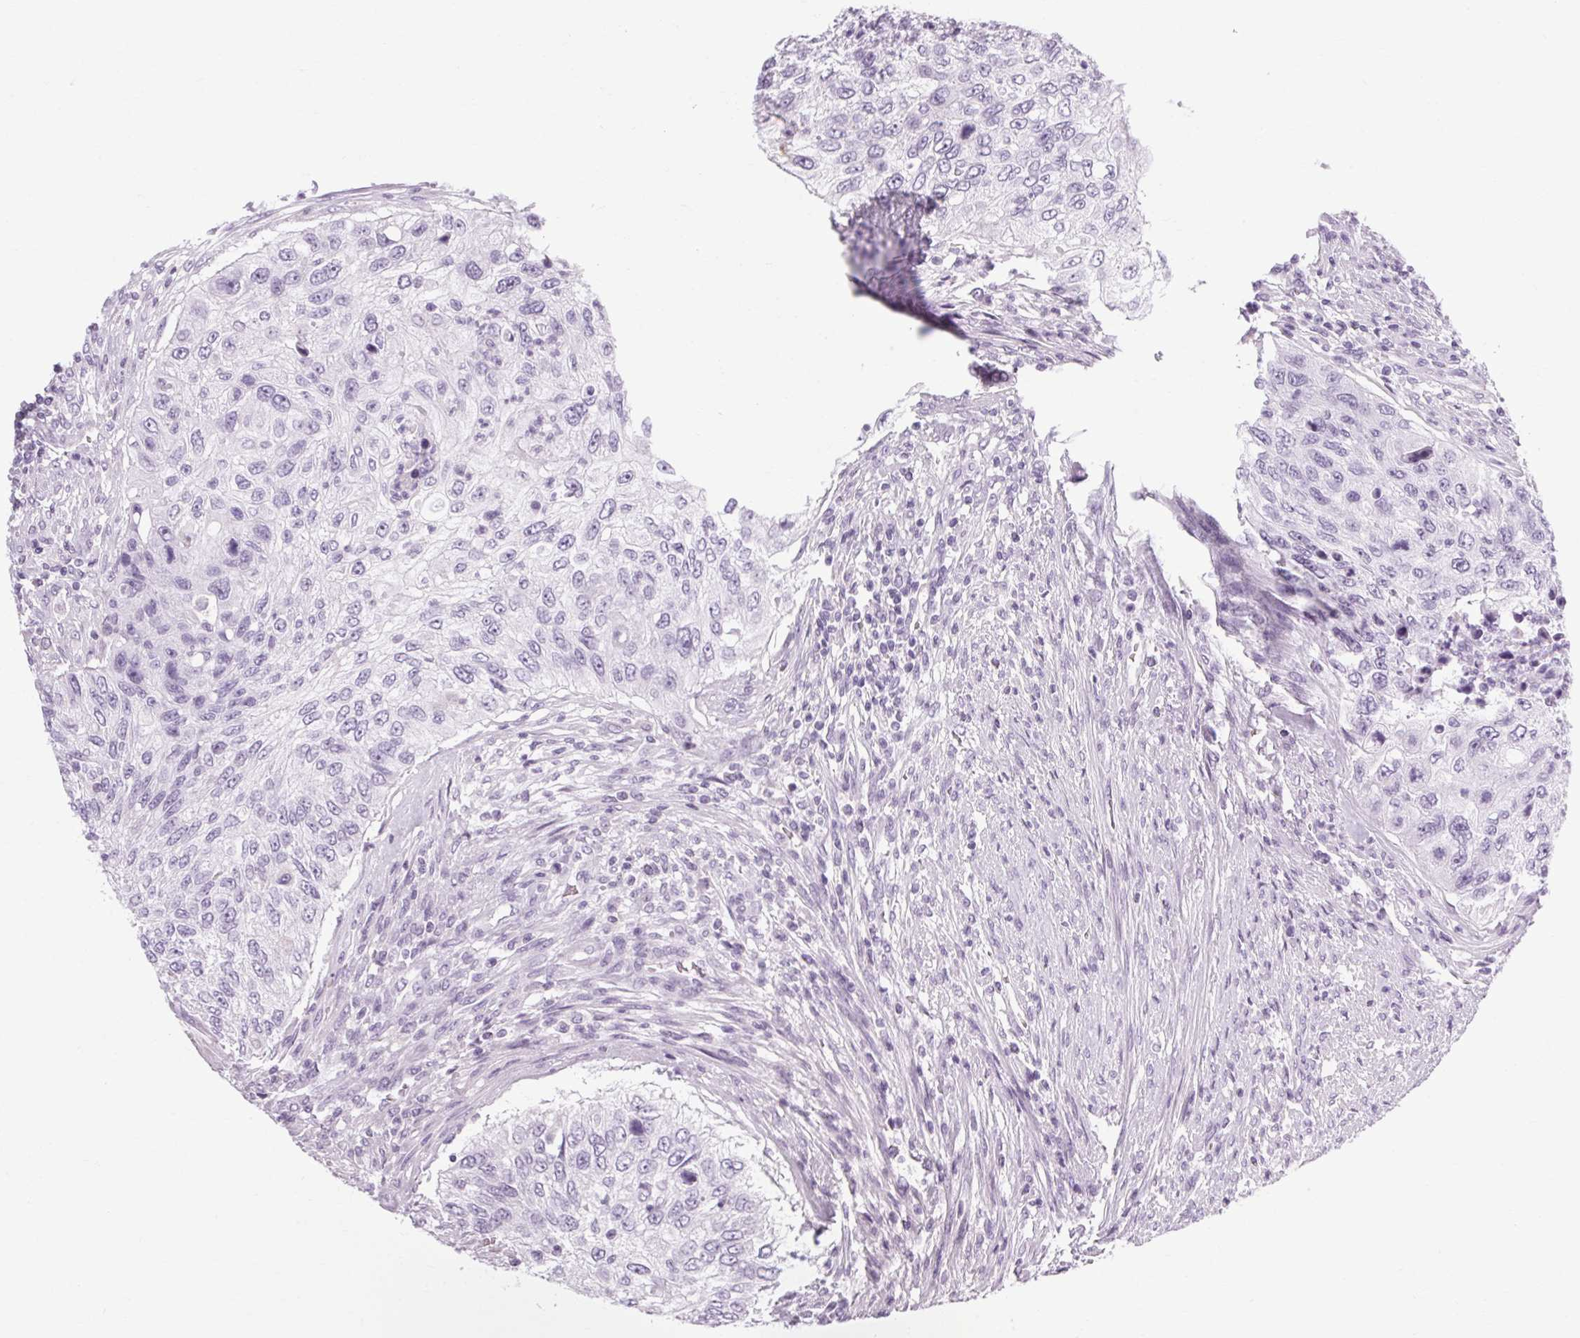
{"staining": {"intensity": "negative", "quantity": "none", "location": "none"}, "tissue": "urothelial cancer", "cell_type": "Tumor cells", "image_type": "cancer", "snomed": [{"axis": "morphology", "description": "Urothelial carcinoma, High grade"}, {"axis": "topography", "description": "Urinary bladder"}], "caption": "IHC image of human urothelial carcinoma (high-grade) stained for a protein (brown), which shows no positivity in tumor cells. The staining was performed using DAB (3,3'-diaminobenzidine) to visualize the protein expression in brown, while the nuclei were stained in blue with hematoxylin (Magnification: 20x).", "gene": "POMC", "patient": {"sex": "female", "age": 60}}